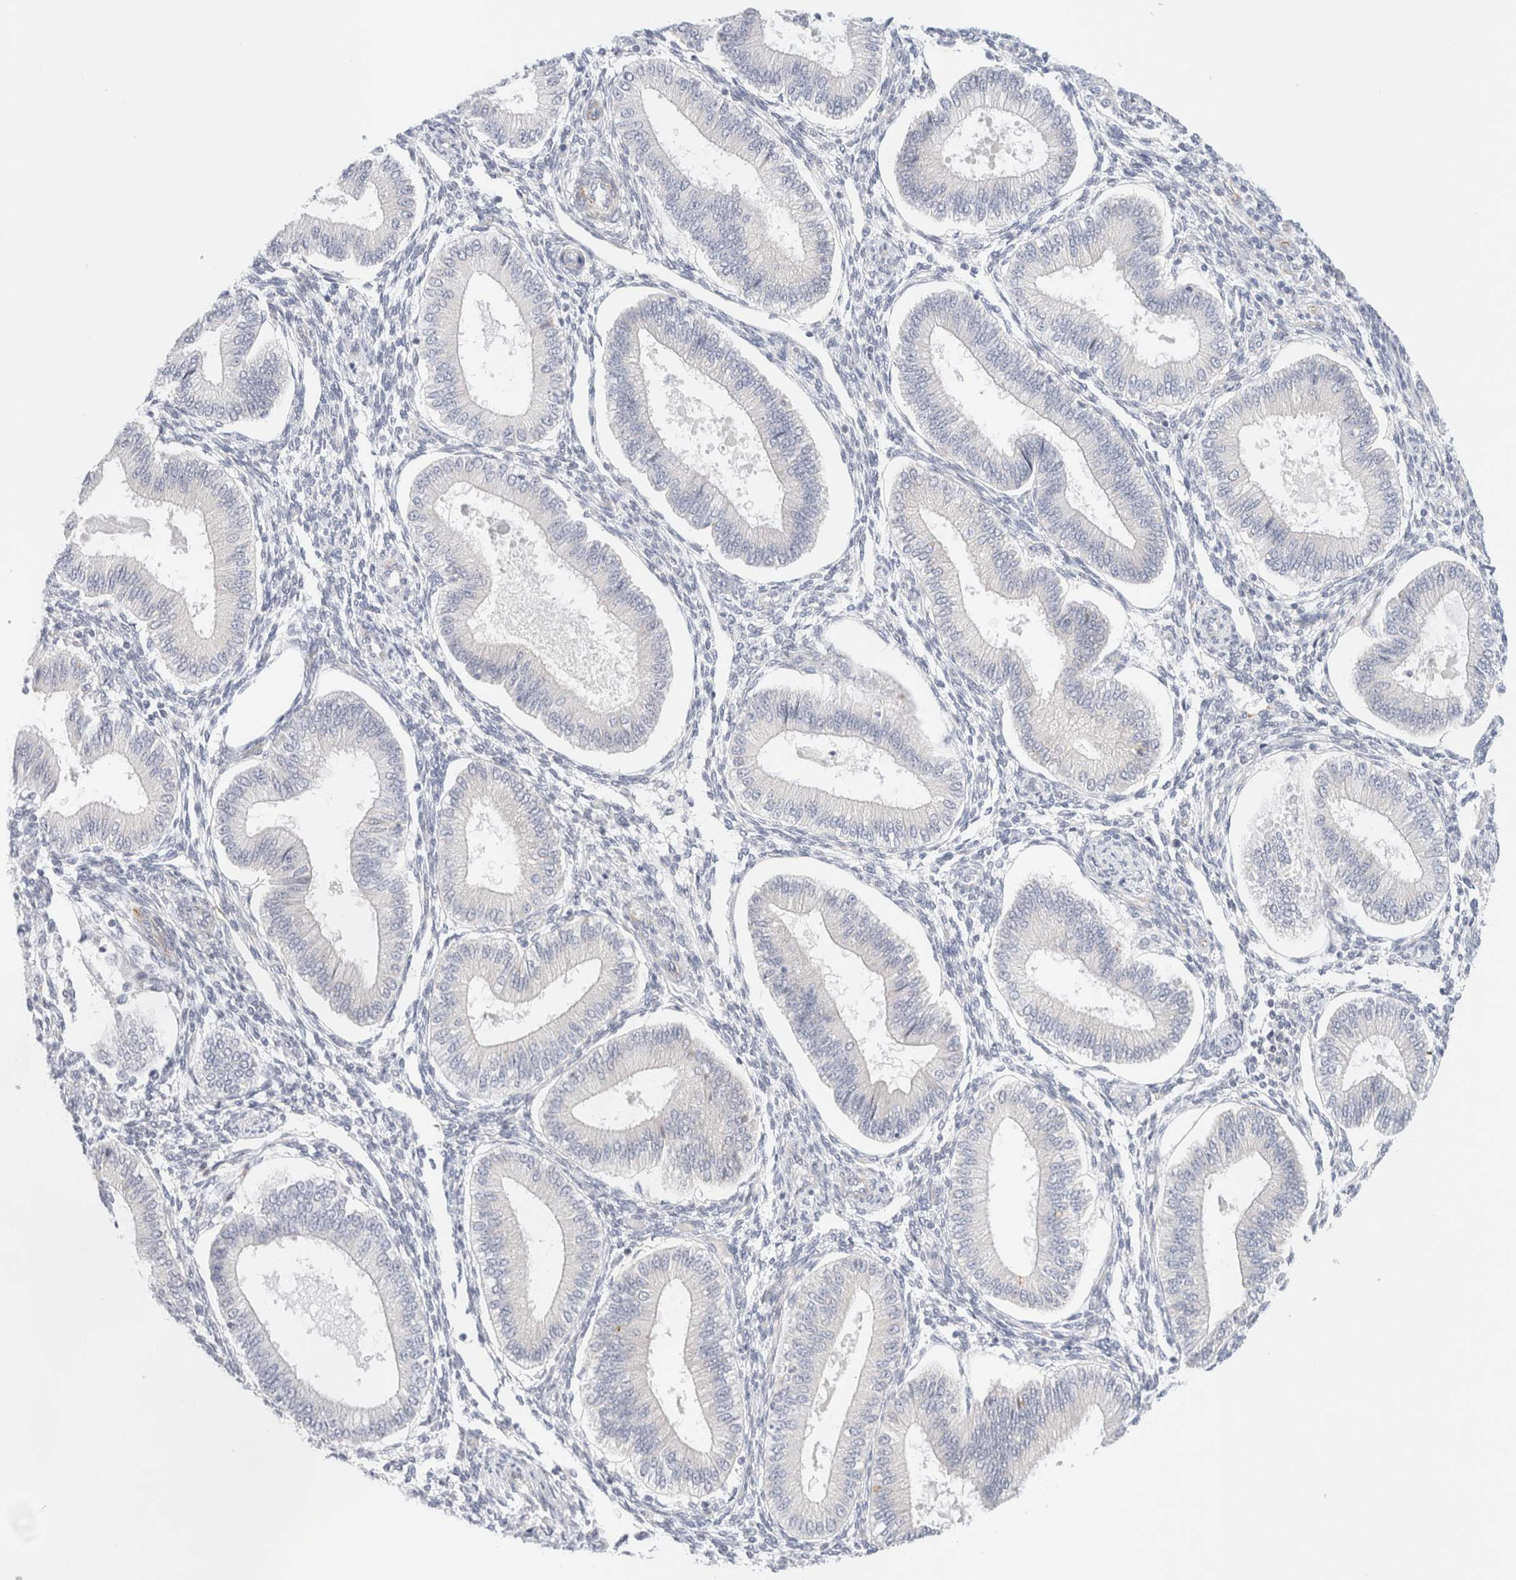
{"staining": {"intensity": "negative", "quantity": "none", "location": "none"}, "tissue": "endometrium", "cell_type": "Cells in endometrial stroma", "image_type": "normal", "snomed": [{"axis": "morphology", "description": "Normal tissue, NOS"}, {"axis": "topography", "description": "Endometrium"}], "caption": "This is an immunohistochemistry (IHC) image of unremarkable human endometrium. There is no positivity in cells in endometrial stroma.", "gene": "SLC25A48", "patient": {"sex": "female", "age": 39}}